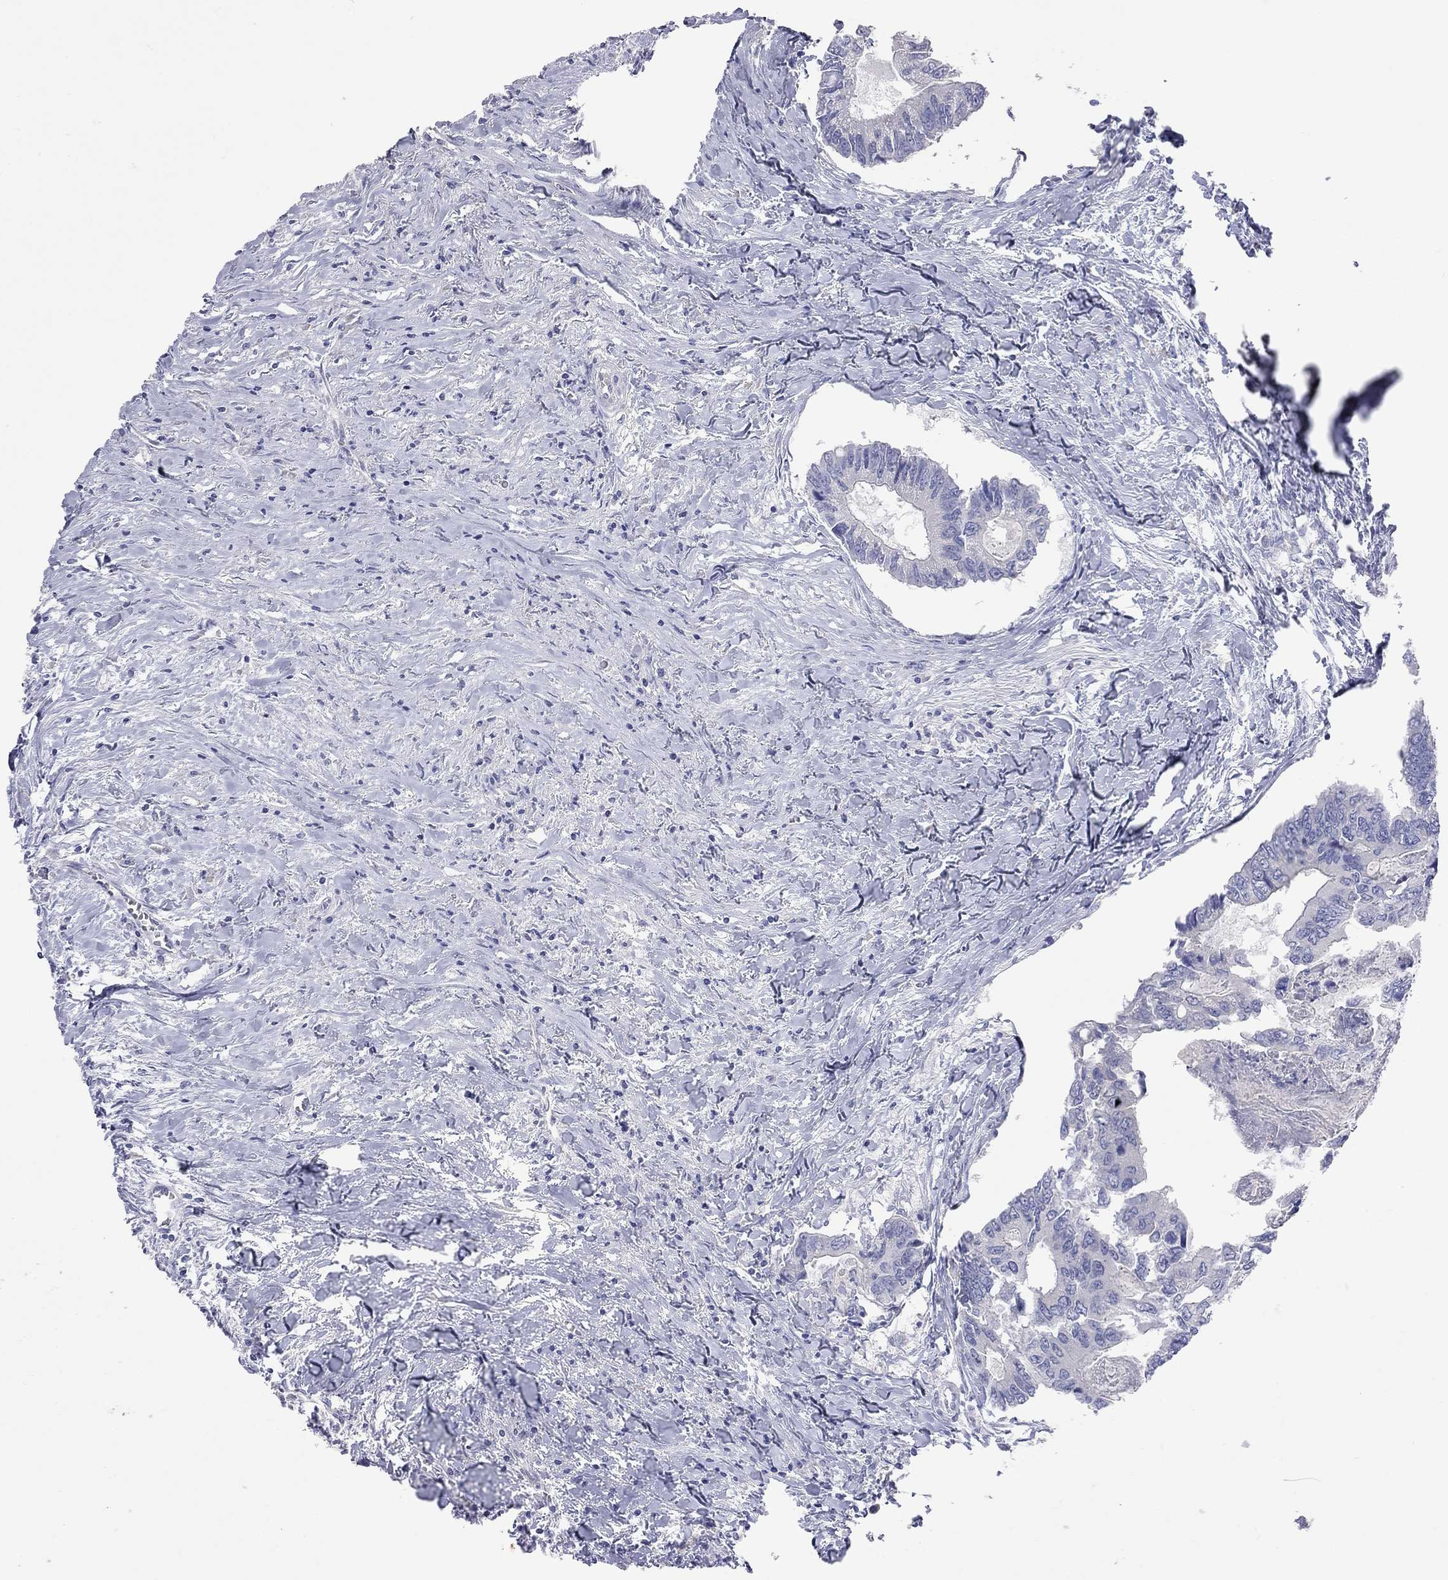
{"staining": {"intensity": "negative", "quantity": "none", "location": "none"}, "tissue": "colorectal cancer", "cell_type": "Tumor cells", "image_type": "cancer", "snomed": [{"axis": "morphology", "description": "Adenocarcinoma, NOS"}, {"axis": "topography", "description": "Colon"}], "caption": "The histopathology image displays no staining of tumor cells in adenocarcinoma (colorectal).", "gene": "KCNB1", "patient": {"sex": "male", "age": 53}}